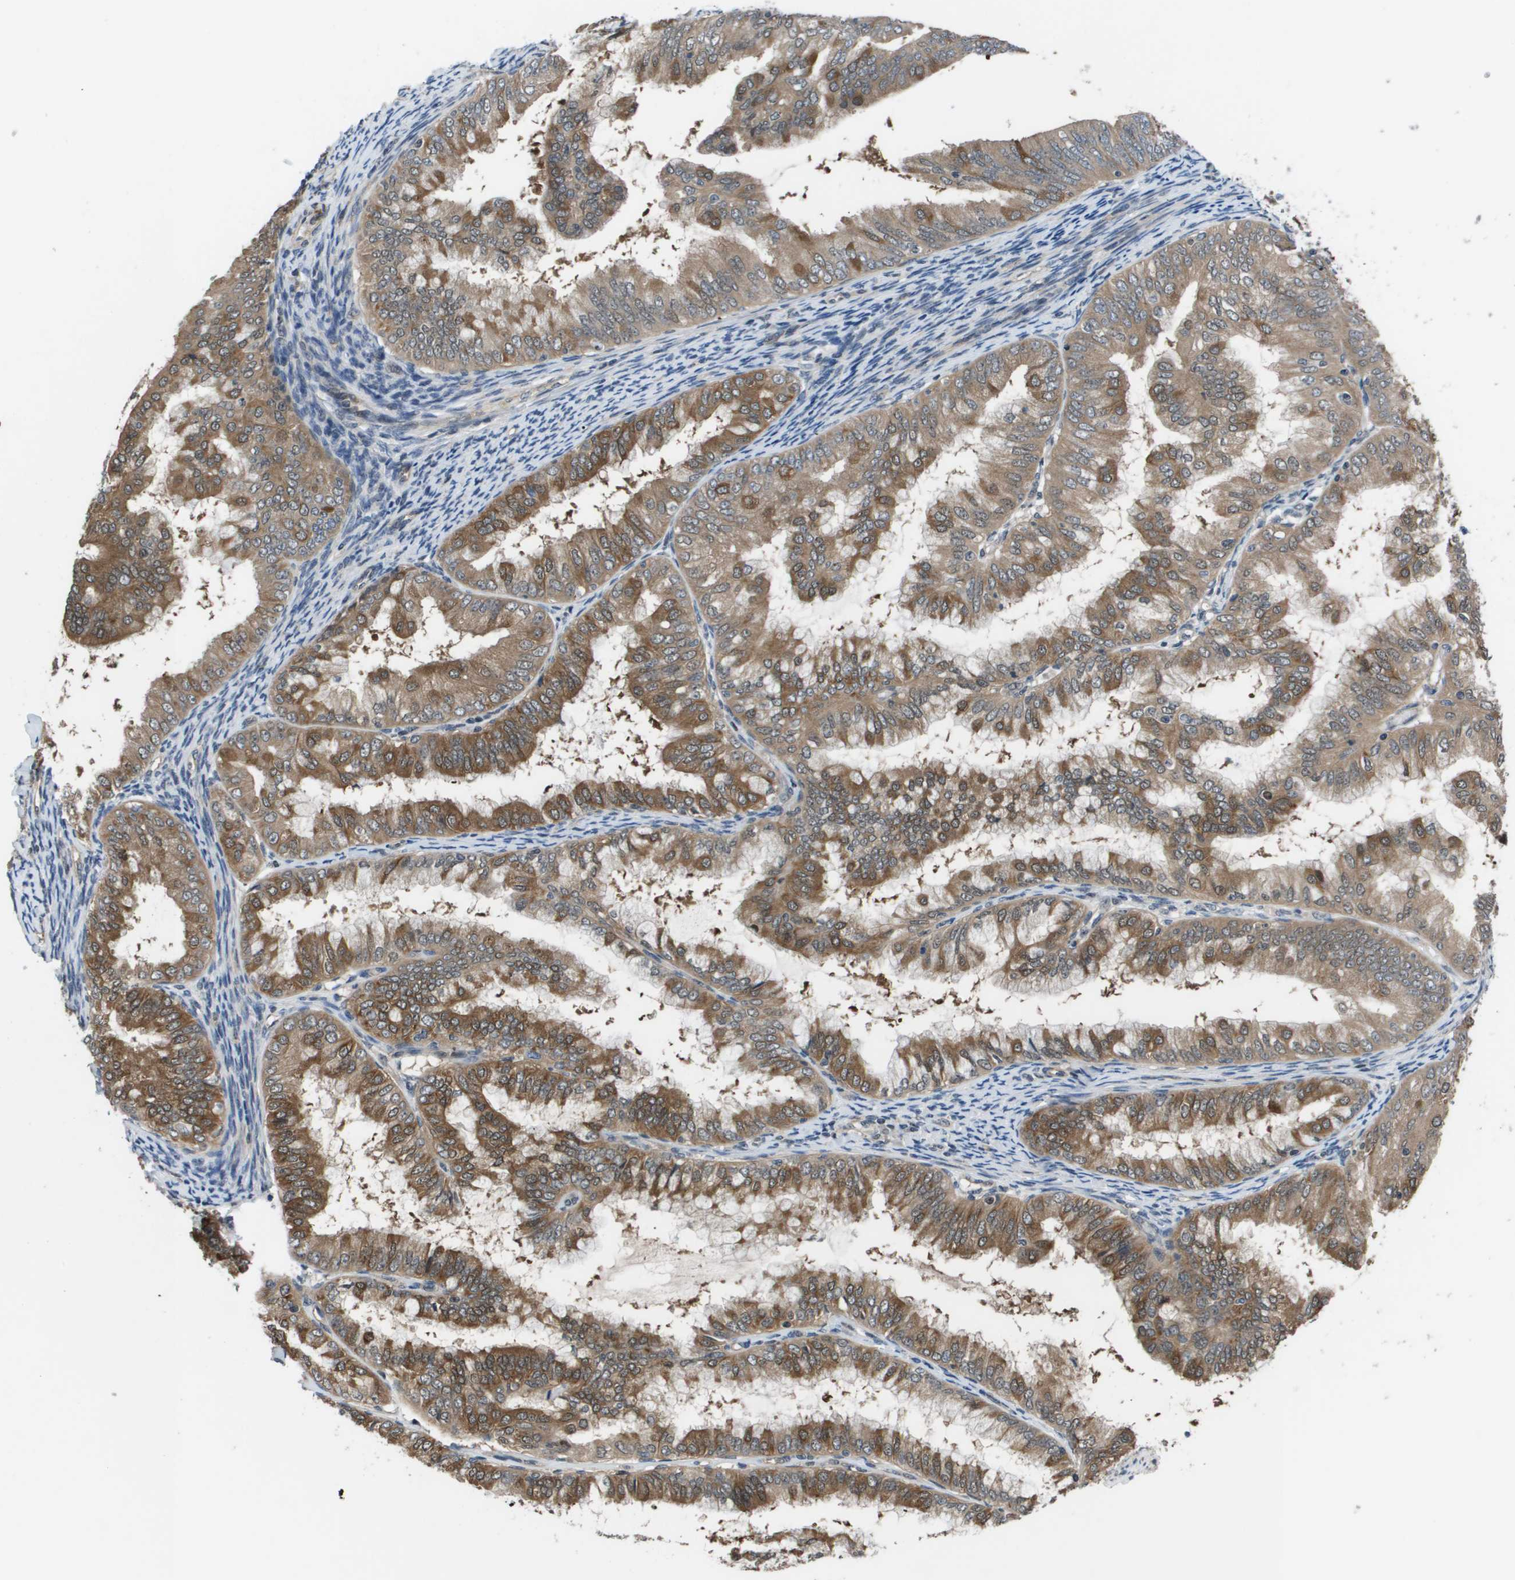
{"staining": {"intensity": "moderate", "quantity": ">75%", "location": "cytoplasmic/membranous"}, "tissue": "endometrial cancer", "cell_type": "Tumor cells", "image_type": "cancer", "snomed": [{"axis": "morphology", "description": "Adenocarcinoma, NOS"}, {"axis": "topography", "description": "Endometrium"}], "caption": "DAB (3,3'-diaminobenzidine) immunohistochemical staining of human endometrial cancer displays moderate cytoplasmic/membranous protein positivity in about >75% of tumor cells.", "gene": "ENPP5", "patient": {"sex": "female", "age": 63}}